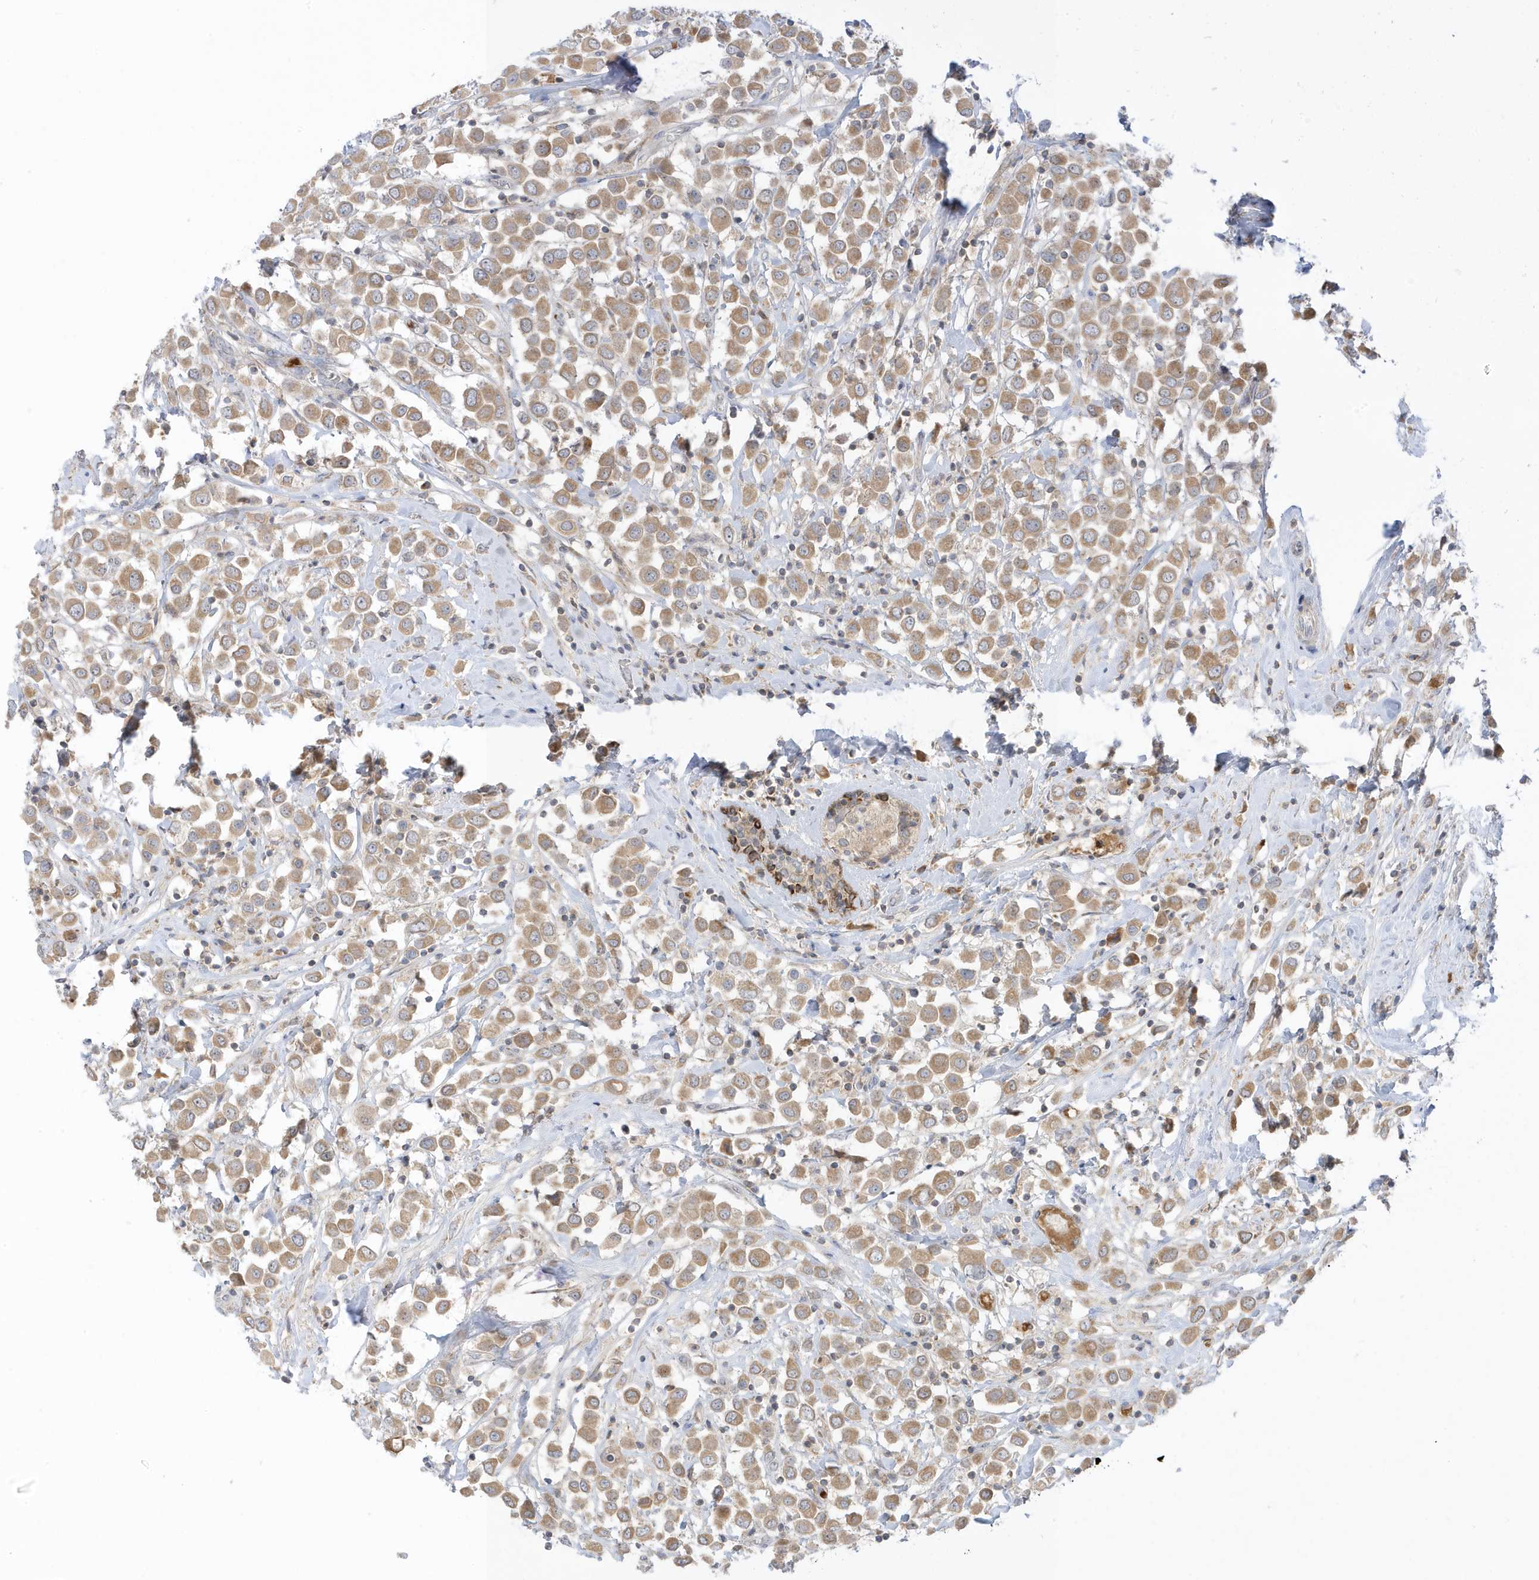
{"staining": {"intensity": "moderate", "quantity": ">75%", "location": "cytoplasmic/membranous"}, "tissue": "breast cancer", "cell_type": "Tumor cells", "image_type": "cancer", "snomed": [{"axis": "morphology", "description": "Duct carcinoma"}, {"axis": "topography", "description": "Breast"}], "caption": "A brown stain labels moderate cytoplasmic/membranous expression of a protein in breast cancer (invasive ductal carcinoma) tumor cells. (DAB IHC, brown staining for protein, blue staining for nuclei).", "gene": "NPPC", "patient": {"sex": "female", "age": 61}}